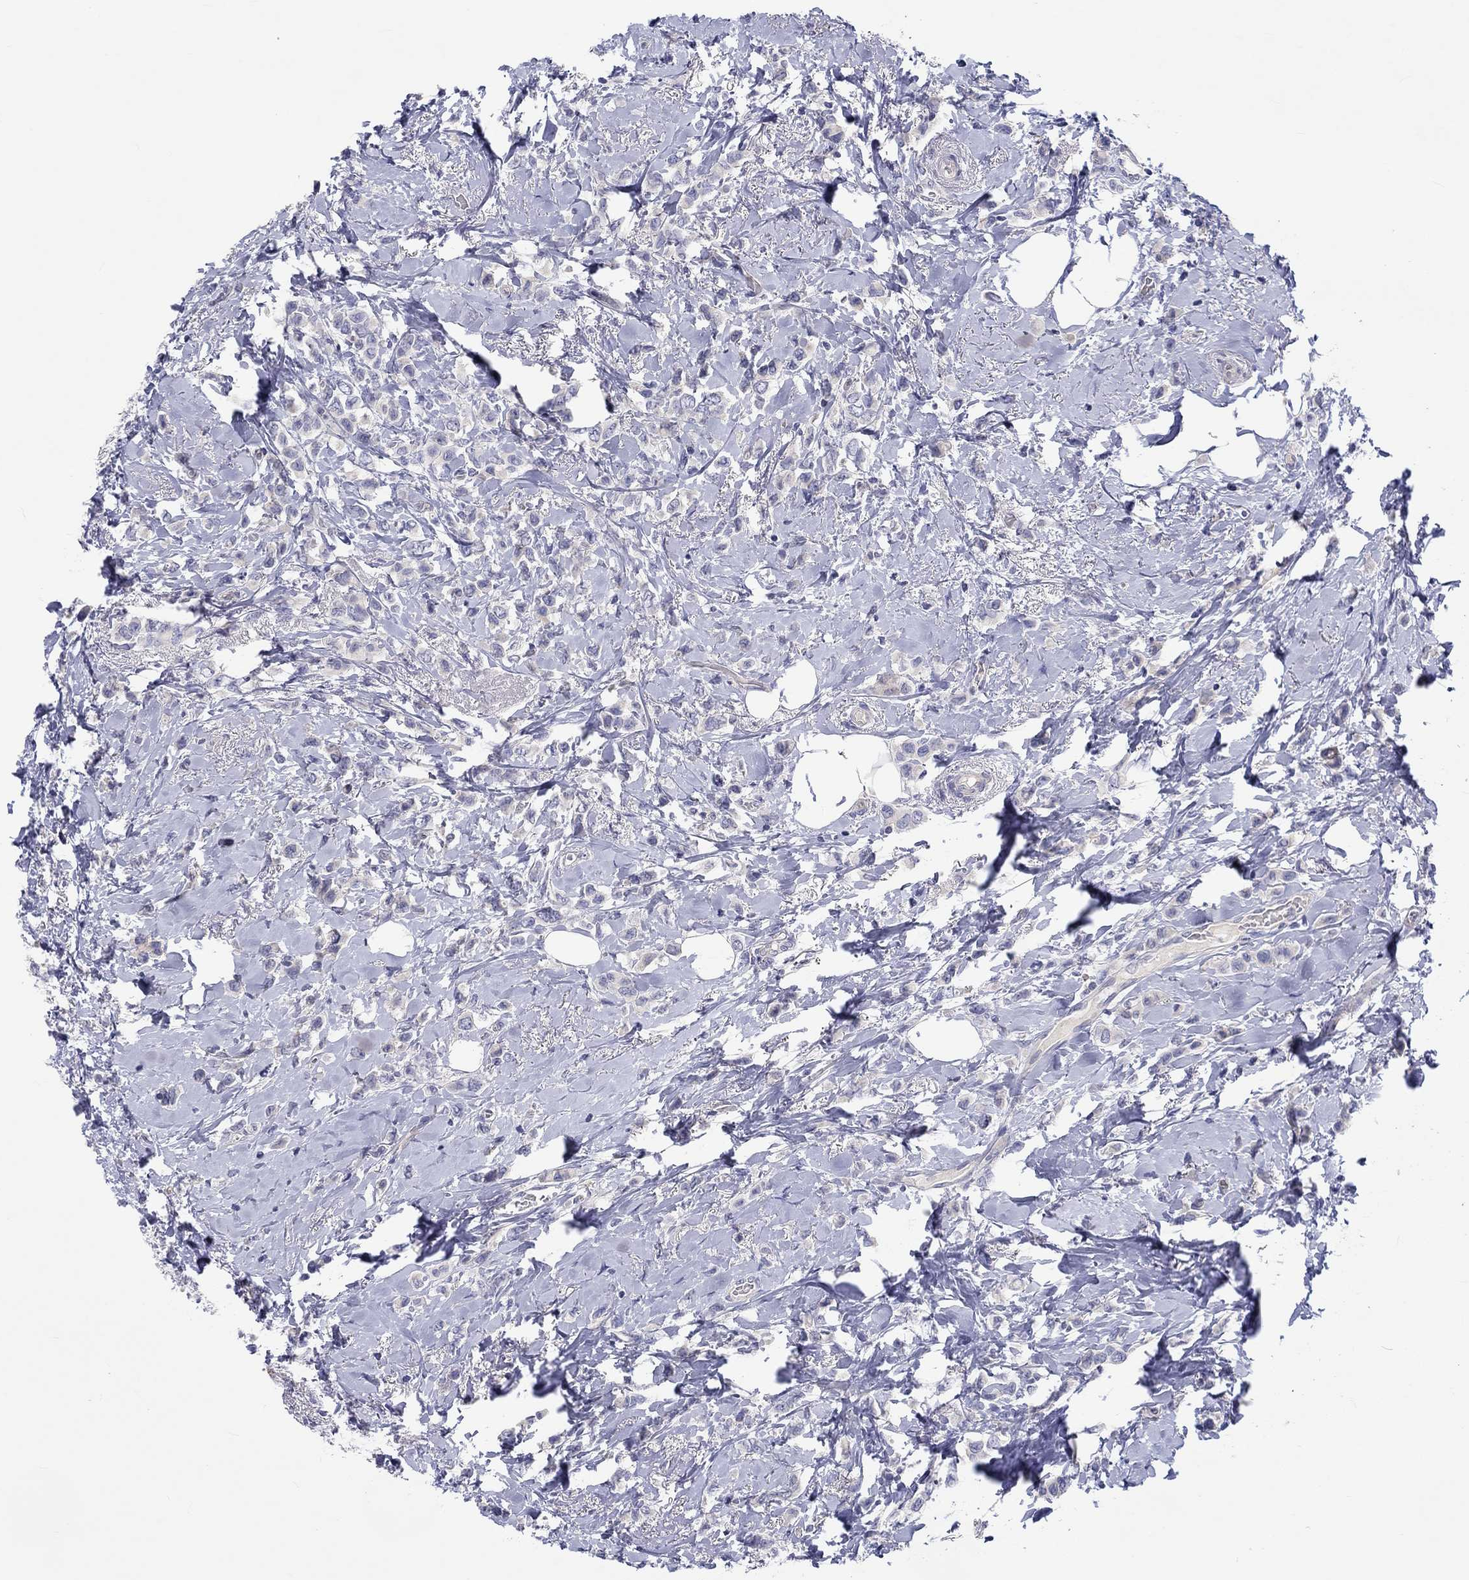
{"staining": {"intensity": "negative", "quantity": "none", "location": "none"}, "tissue": "breast cancer", "cell_type": "Tumor cells", "image_type": "cancer", "snomed": [{"axis": "morphology", "description": "Lobular carcinoma"}, {"axis": "topography", "description": "Breast"}], "caption": "Tumor cells show no significant protein staining in lobular carcinoma (breast).", "gene": "ABCG4", "patient": {"sex": "female", "age": 66}}